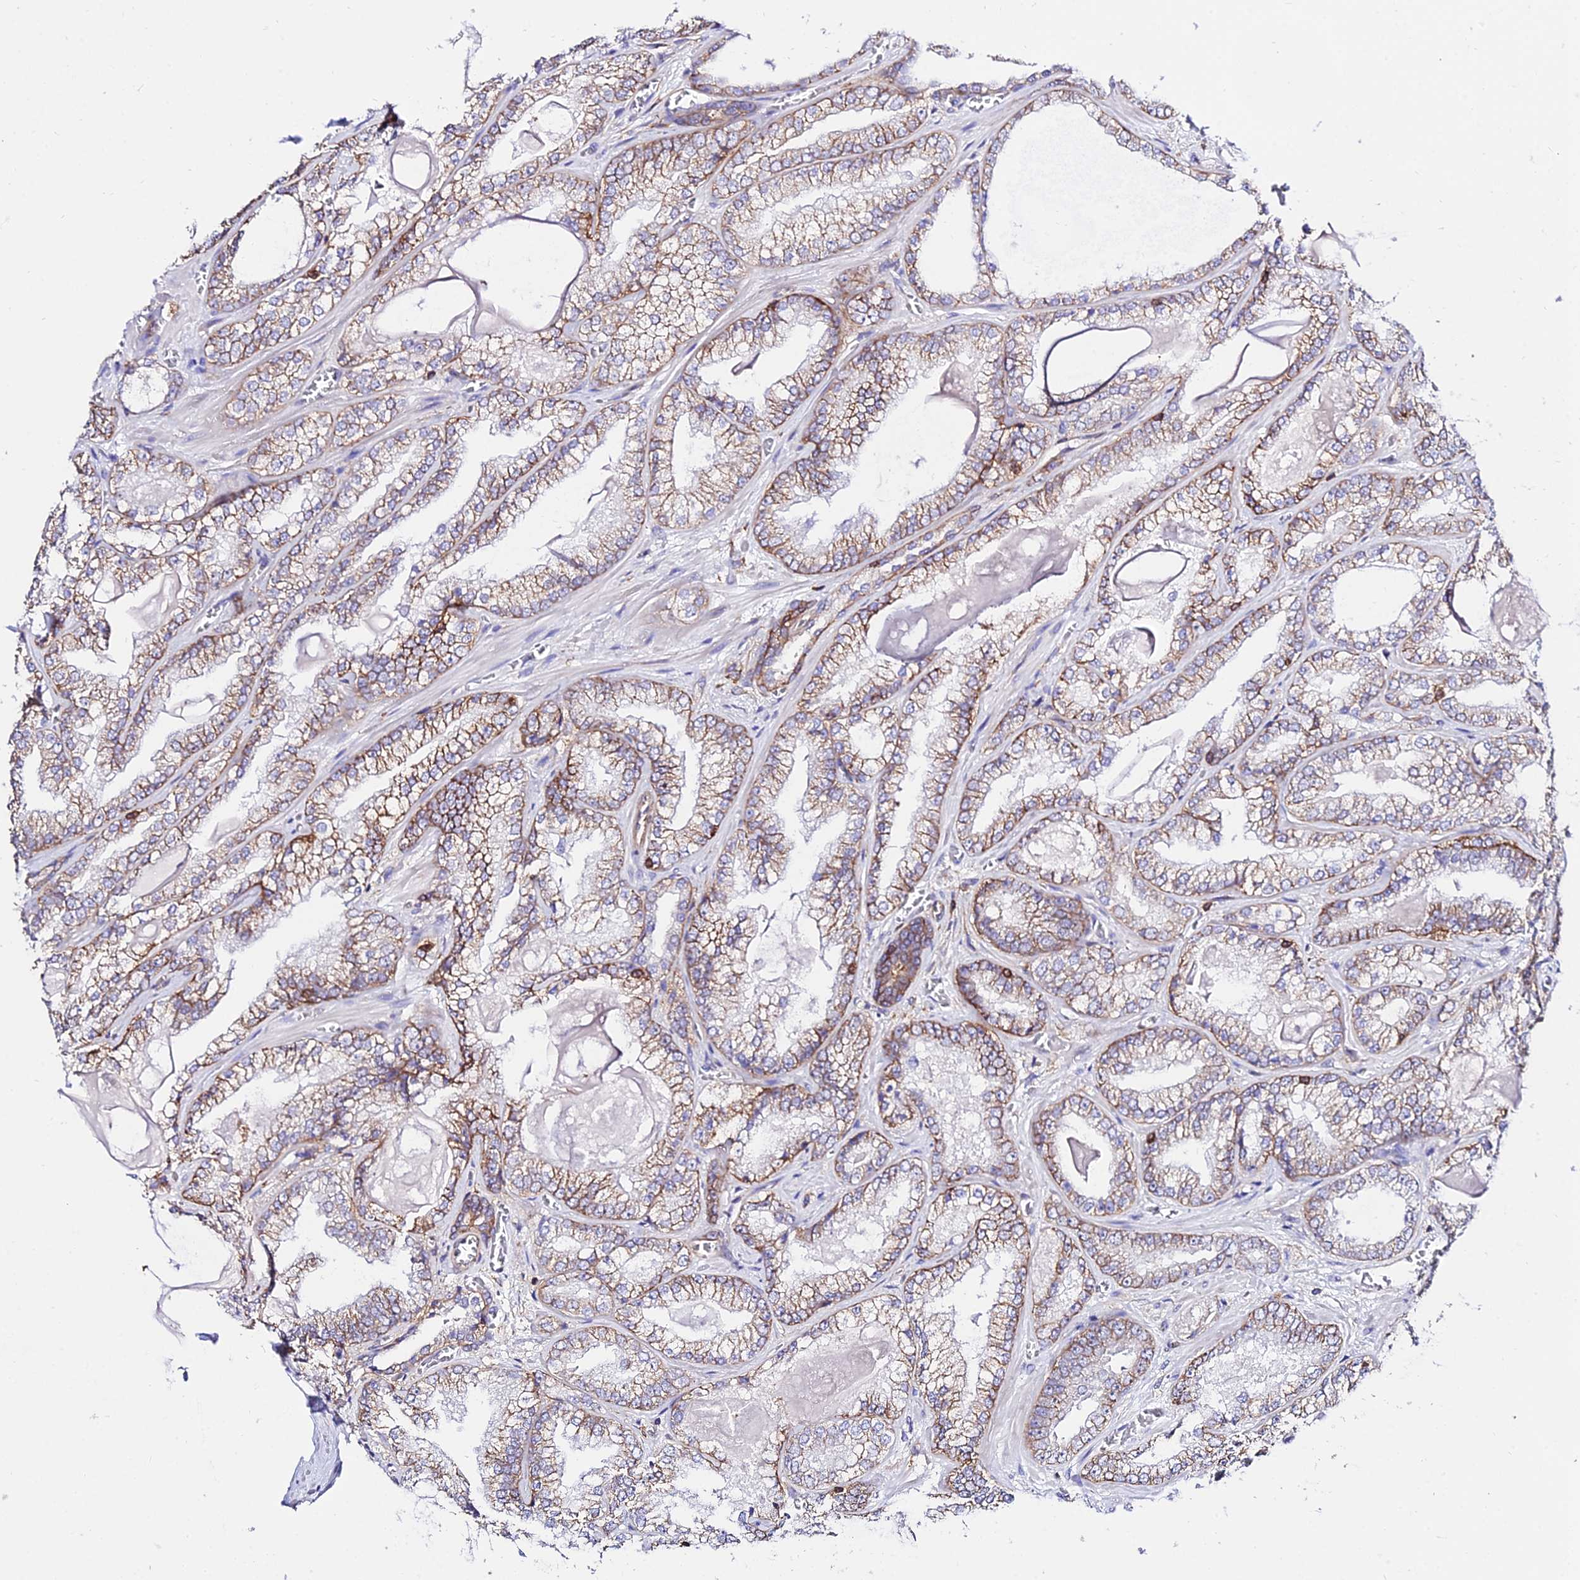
{"staining": {"intensity": "moderate", "quantity": ">75%", "location": "cytoplasmic/membranous"}, "tissue": "prostate cancer", "cell_type": "Tumor cells", "image_type": "cancer", "snomed": [{"axis": "morphology", "description": "Adenocarcinoma, Low grade"}, {"axis": "topography", "description": "Prostate"}], "caption": "An immunohistochemistry (IHC) image of neoplastic tissue is shown. Protein staining in brown highlights moderate cytoplasmic/membranous positivity in prostate cancer within tumor cells.", "gene": "CSRP1", "patient": {"sex": "male", "age": 57}}